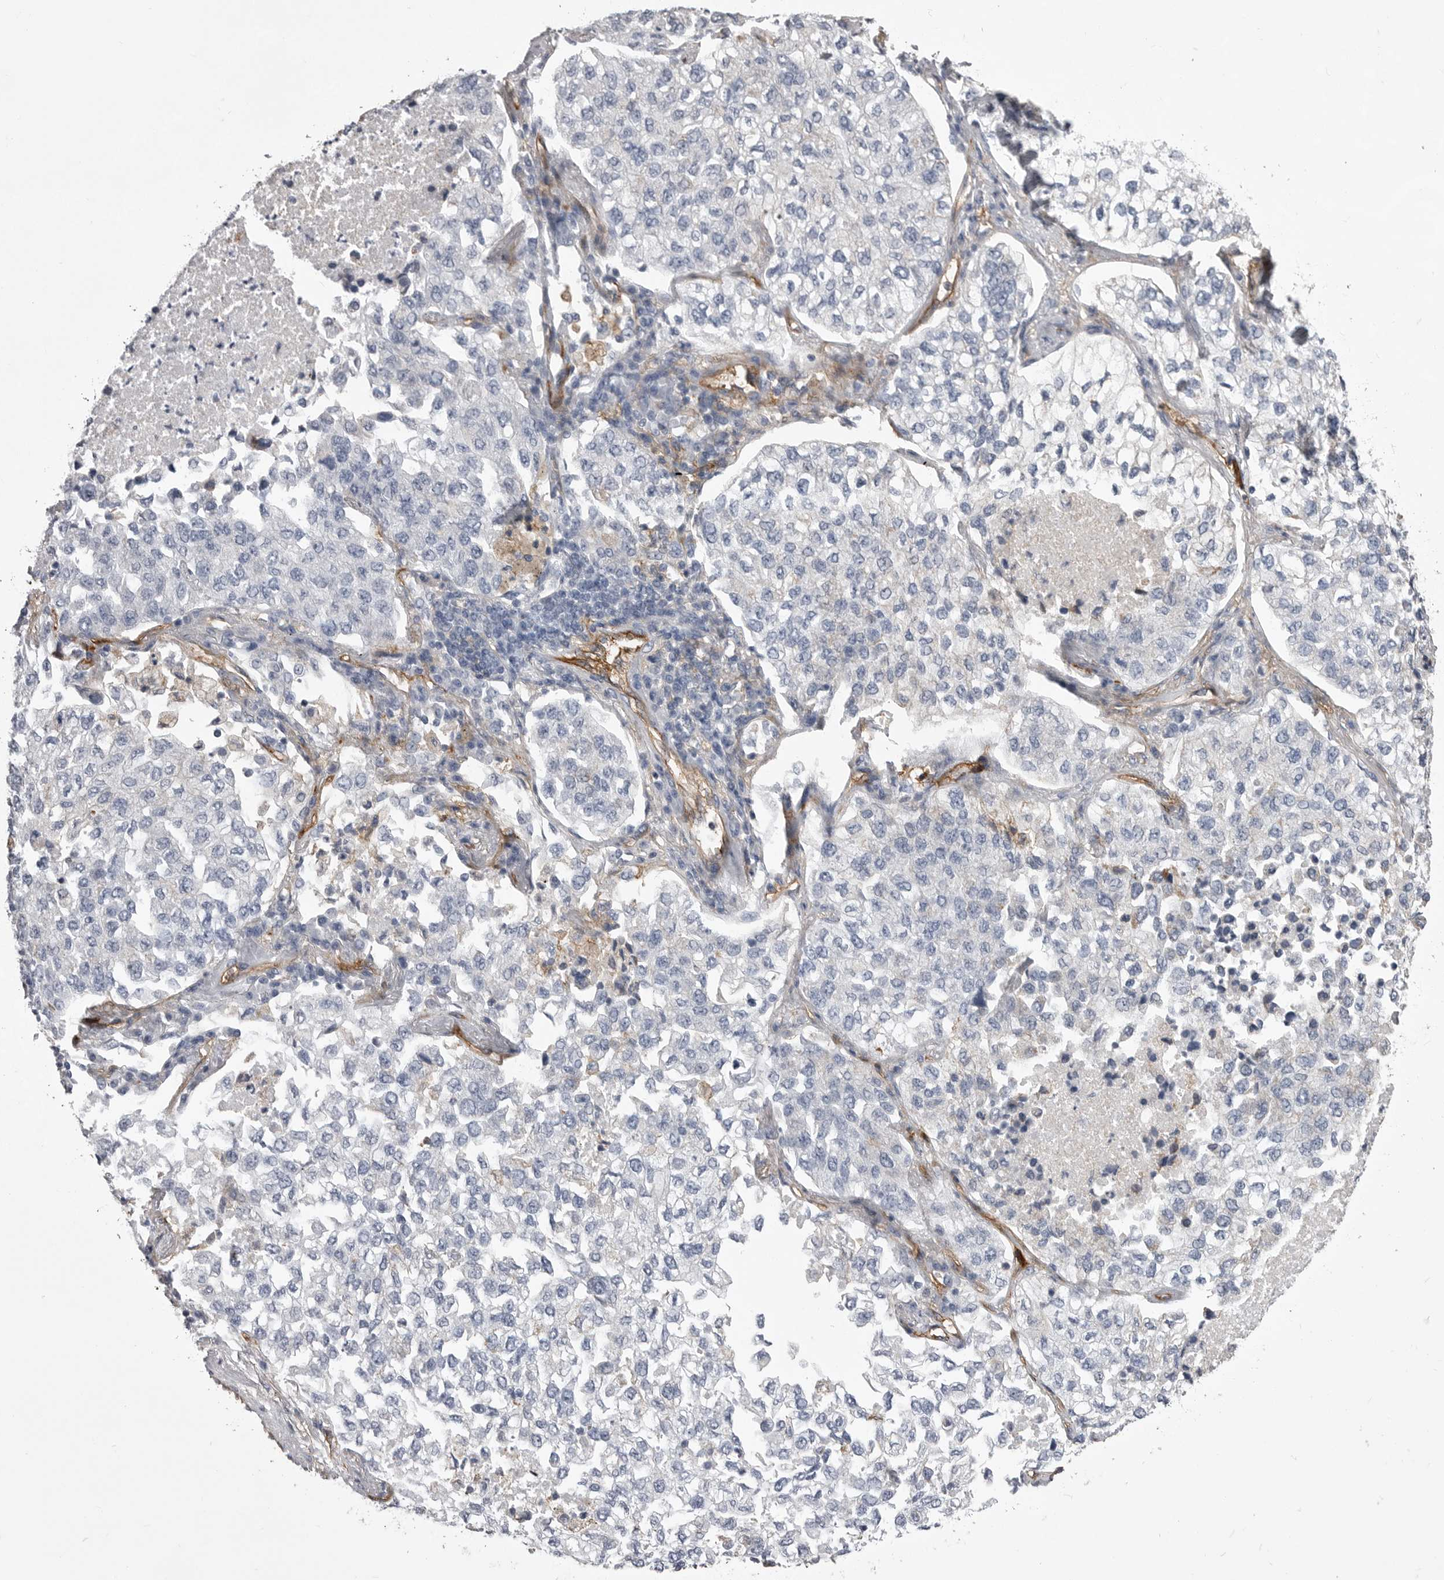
{"staining": {"intensity": "negative", "quantity": "none", "location": "none"}, "tissue": "lung cancer", "cell_type": "Tumor cells", "image_type": "cancer", "snomed": [{"axis": "morphology", "description": "Adenocarcinoma, NOS"}, {"axis": "topography", "description": "Lung"}], "caption": "An IHC image of lung adenocarcinoma is shown. There is no staining in tumor cells of lung adenocarcinoma. Brightfield microscopy of IHC stained with DAB (3,3'-diaminobenzidine) (brown) and hematoxylin (blue), captured at high magnification.", "gene": "OPLAH", "patient": {"sex": "male", "age": 63}}